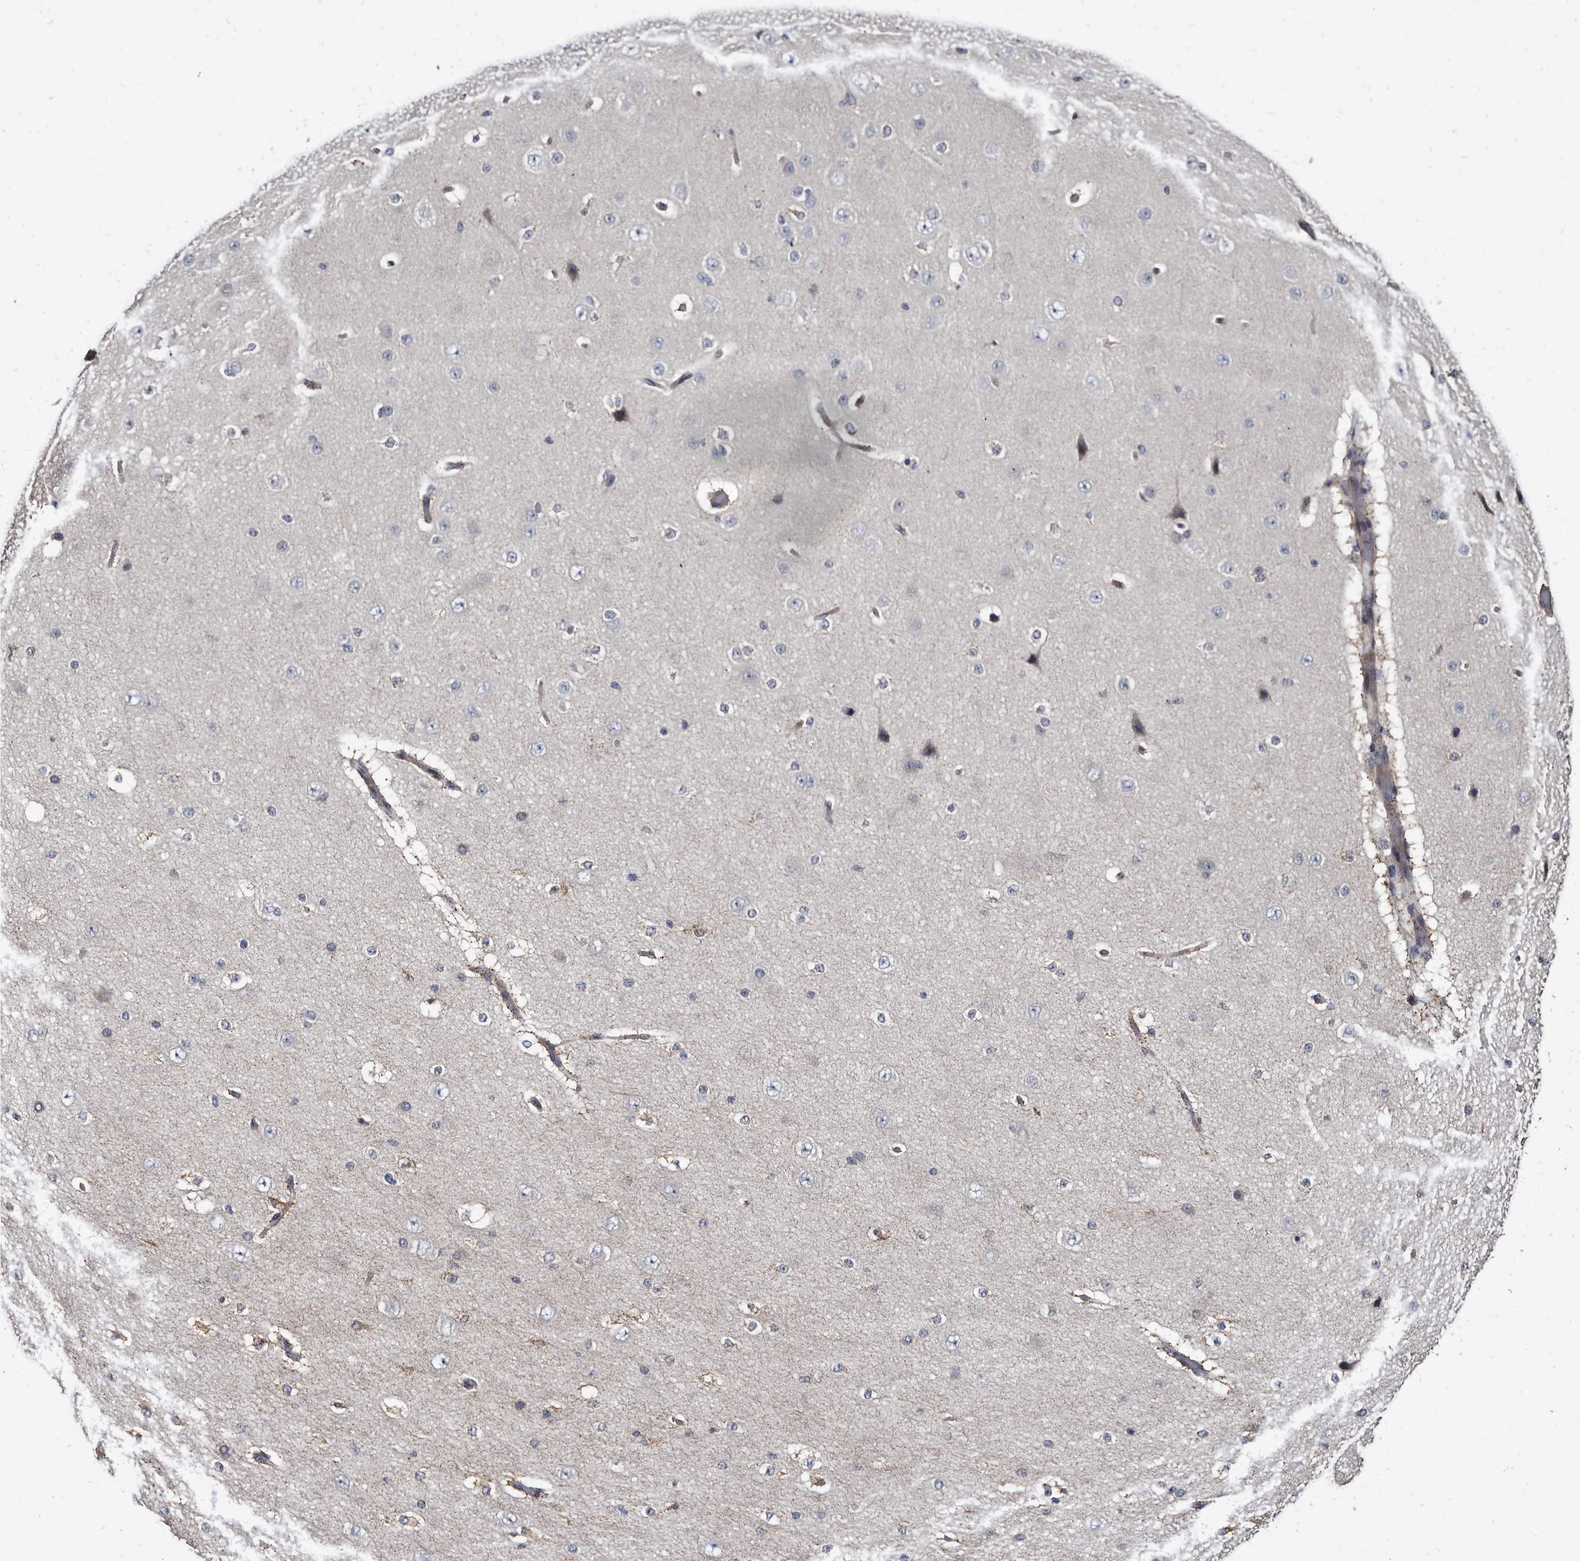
{"staining": {"intensity": "negative", "quantity": "none", "location": "none"}, "tissue": "cerebral cortex", "cell_type": "Endothelial cells", "image_type": "normal", "snomed": [{"axis": "morphology", "description": "Normal tissue, NOS"}, {"axis": "morphology", "description": "Developmental malformation"}, {"axis": "topography", "description": "Cerebral cortex"}], "caption": "The immunohistochemistry (IHC) micrograph has no significant staining in endothelial cells of cerebral cortex. Brightfield microscopy of IHC stained with DAB (brown) and hematoxylin (blue), captured at high magnification.", "gene": "PROM1", "patient": {"sex": "female", "age": 30}}